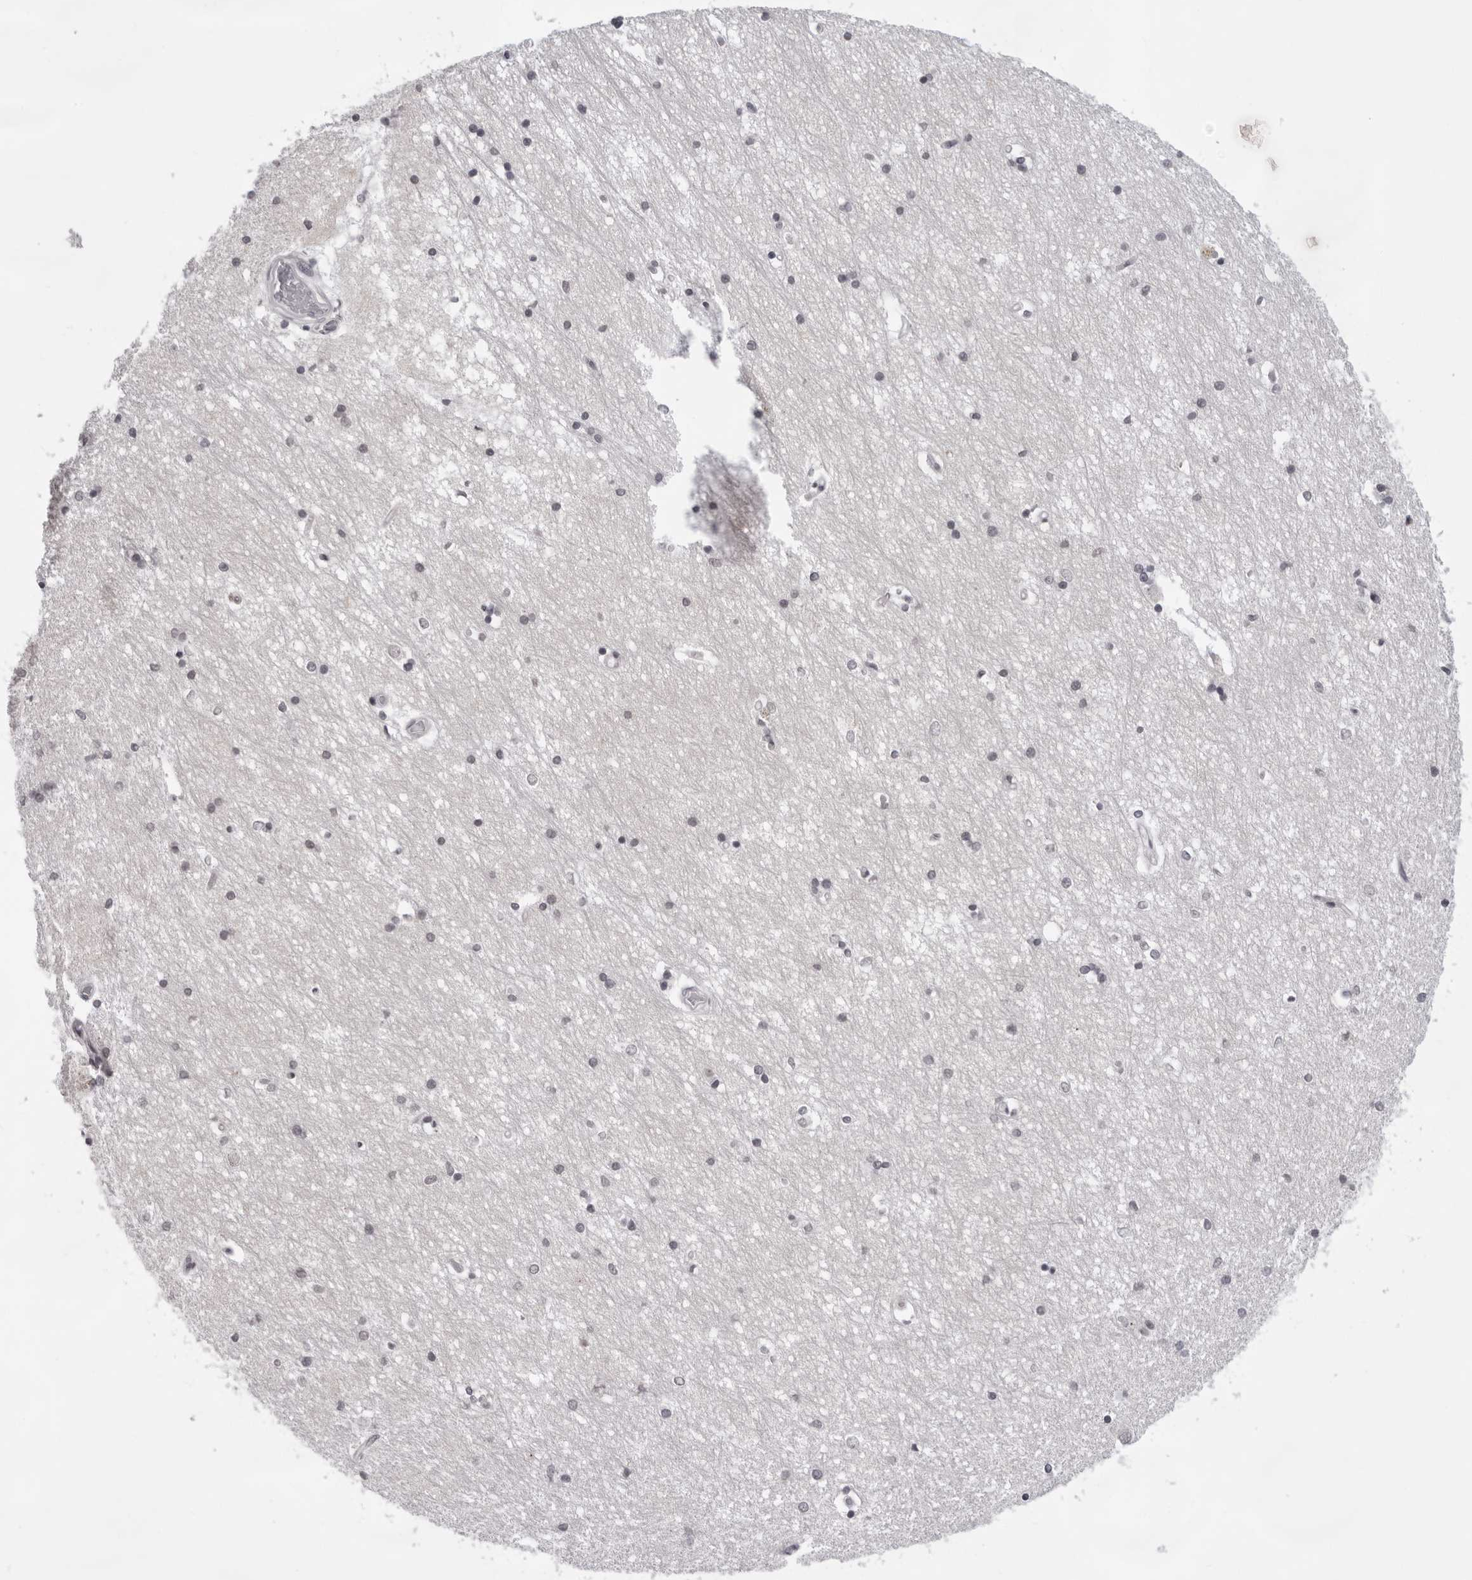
{"staining": {"intensity": "weak", "quantity": "<25%", "location": "nuclear"}, "tissue": "hippocampus", "cell_type": "Glial cells", "image_type": "normal", "snomed": [{"axis": "morphology", "description": "Normal tissue, NOS"}, {"axis": "topography", "description": "Hippocampus"}], "caption": "IHC histopathology image of normal hippocampus: hippocampus stained with DAB shows no significant protein staining in glial cells. (IHC, brightfield microscopy, high magnification).", "gene": "EXOSC10", "patient": {"sex": "male", "age": 45}}